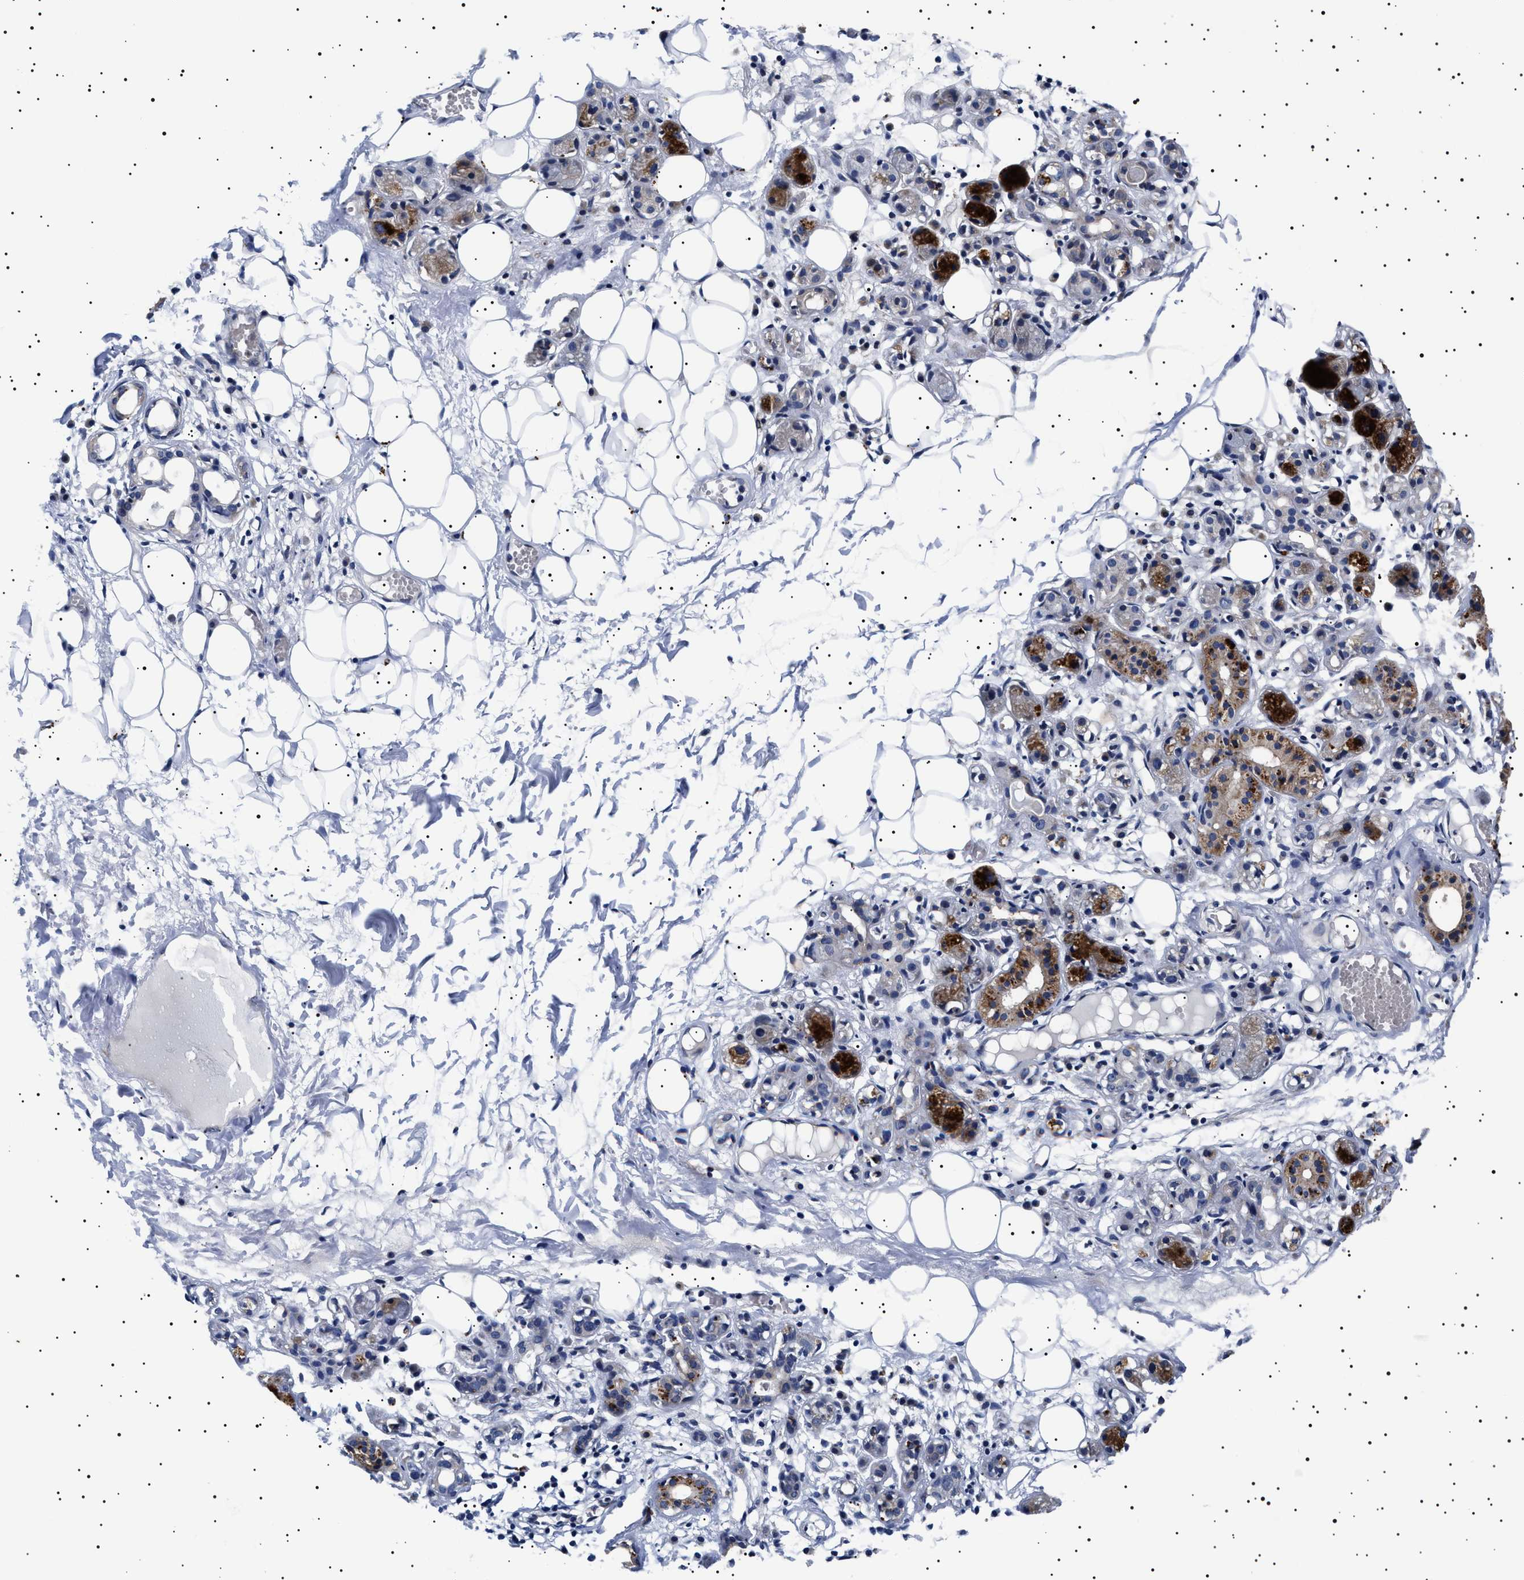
{"staining": {"intensity": "weak", "quantity": "25%-75%", "location": "cytoplasmic/membranous"}, "tissue": "adipose tissue", "cell_type": "Adipocytes", "image_type": "normal", "snomed": [{"axis": "morphology", "description": "Normal tissue, NOS"}, {"axis": "morphology", "description": "Inflammation, NOS"}, {"axis": "topography", "description": "Vascular tissue"}, {"axis": "topography", "description": "Salivary gland"}], "caption": "Protein staining by immunohistochemistry (IHC) reveals weak cytoplasmic/membranous expression in about 25%-75% of adipocytes in unremarkable adipose tissue.", "gene": "SLC4A7", "patient": {"sex": "female", "age": 75}}